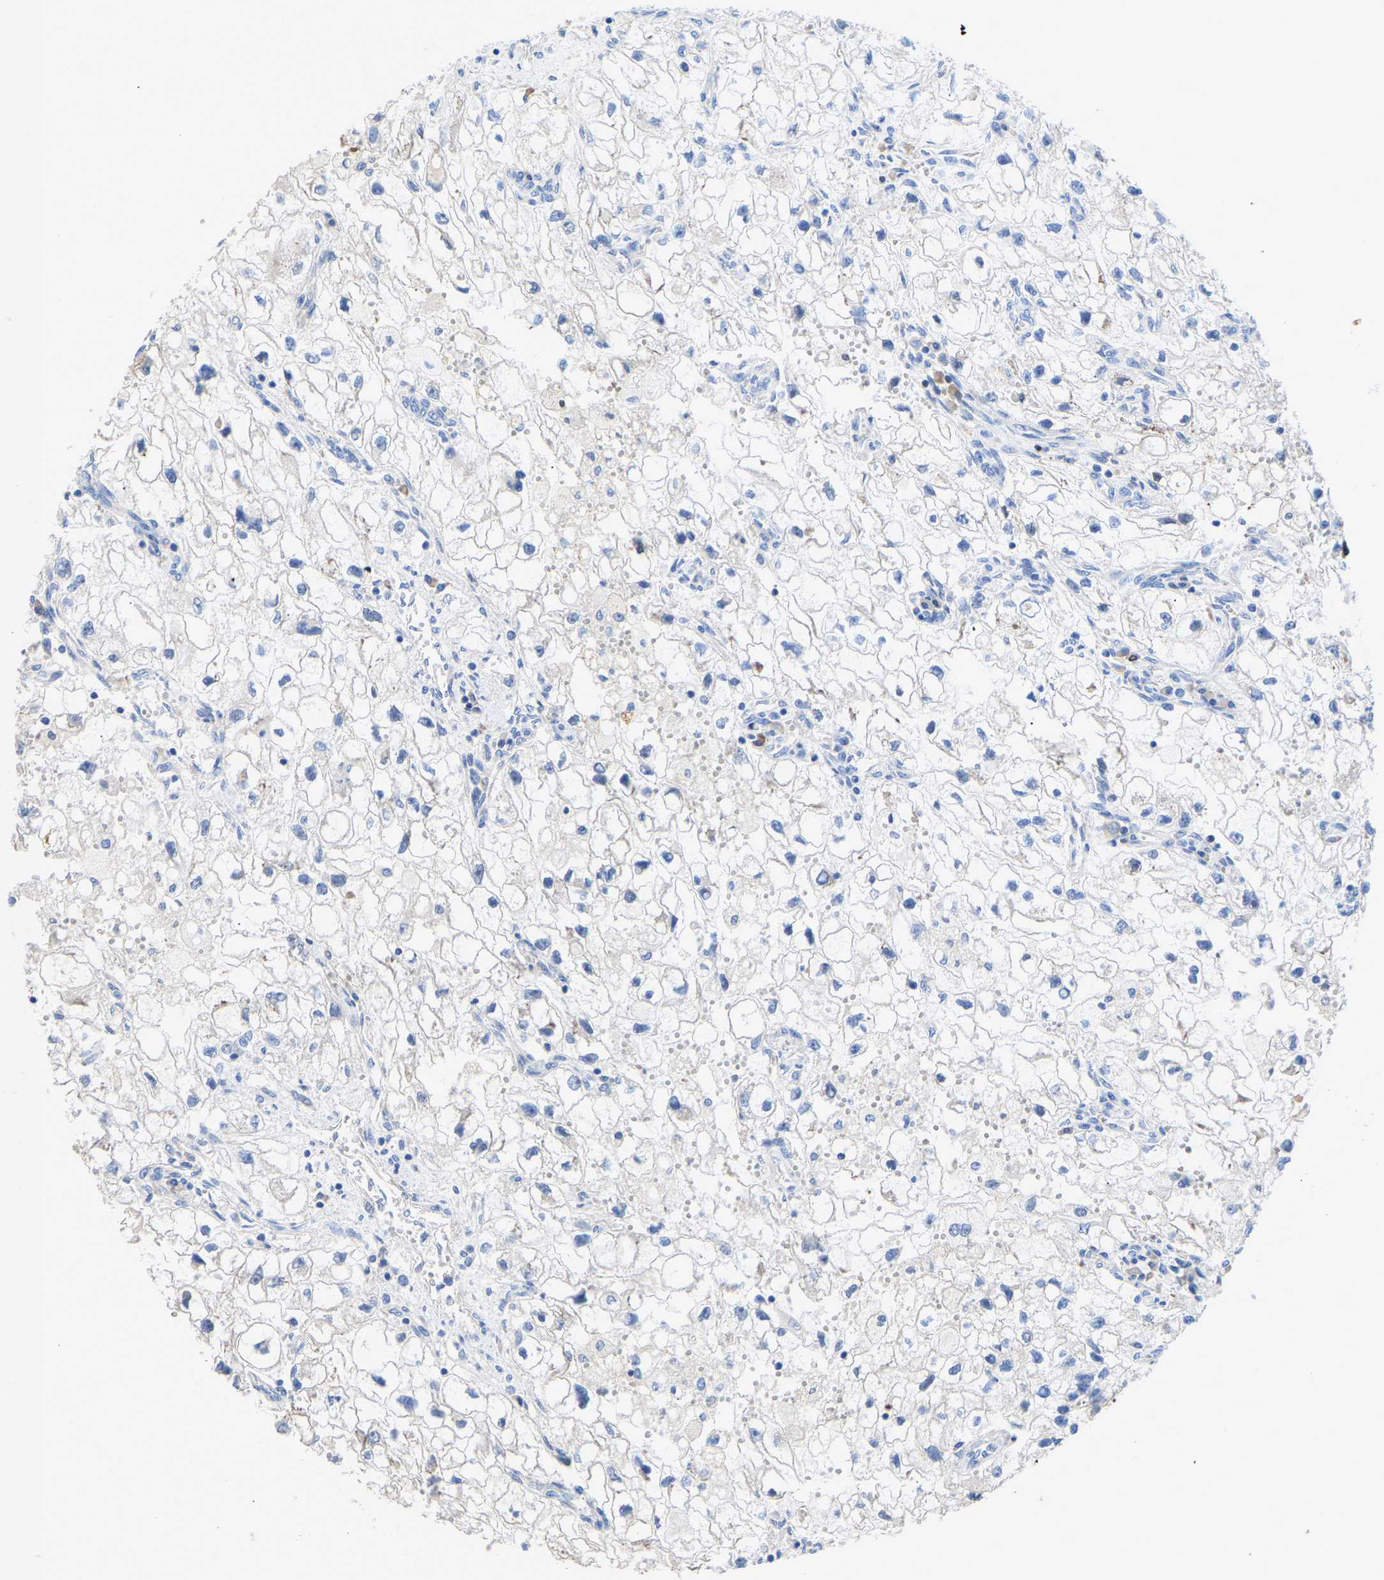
{"staining": {"intensity": "negative", "quantity": "none", "location": "none"}, "tissue": "renal cancer", "cell_type": "Tumor cells", "image_type": "cancer", "snomed": [{"axis": "morphology", "description": "Adenocarcinoma, NOS"}, {"axis": "topography", "description": "Kidney"}], "caption": "Immunohistochemical staining of human renal adenocarcinoma demonstrates no significant expression in tumor cells.", "gene": "ABCA10", "patient": {"sex": "female", "age": 70}}